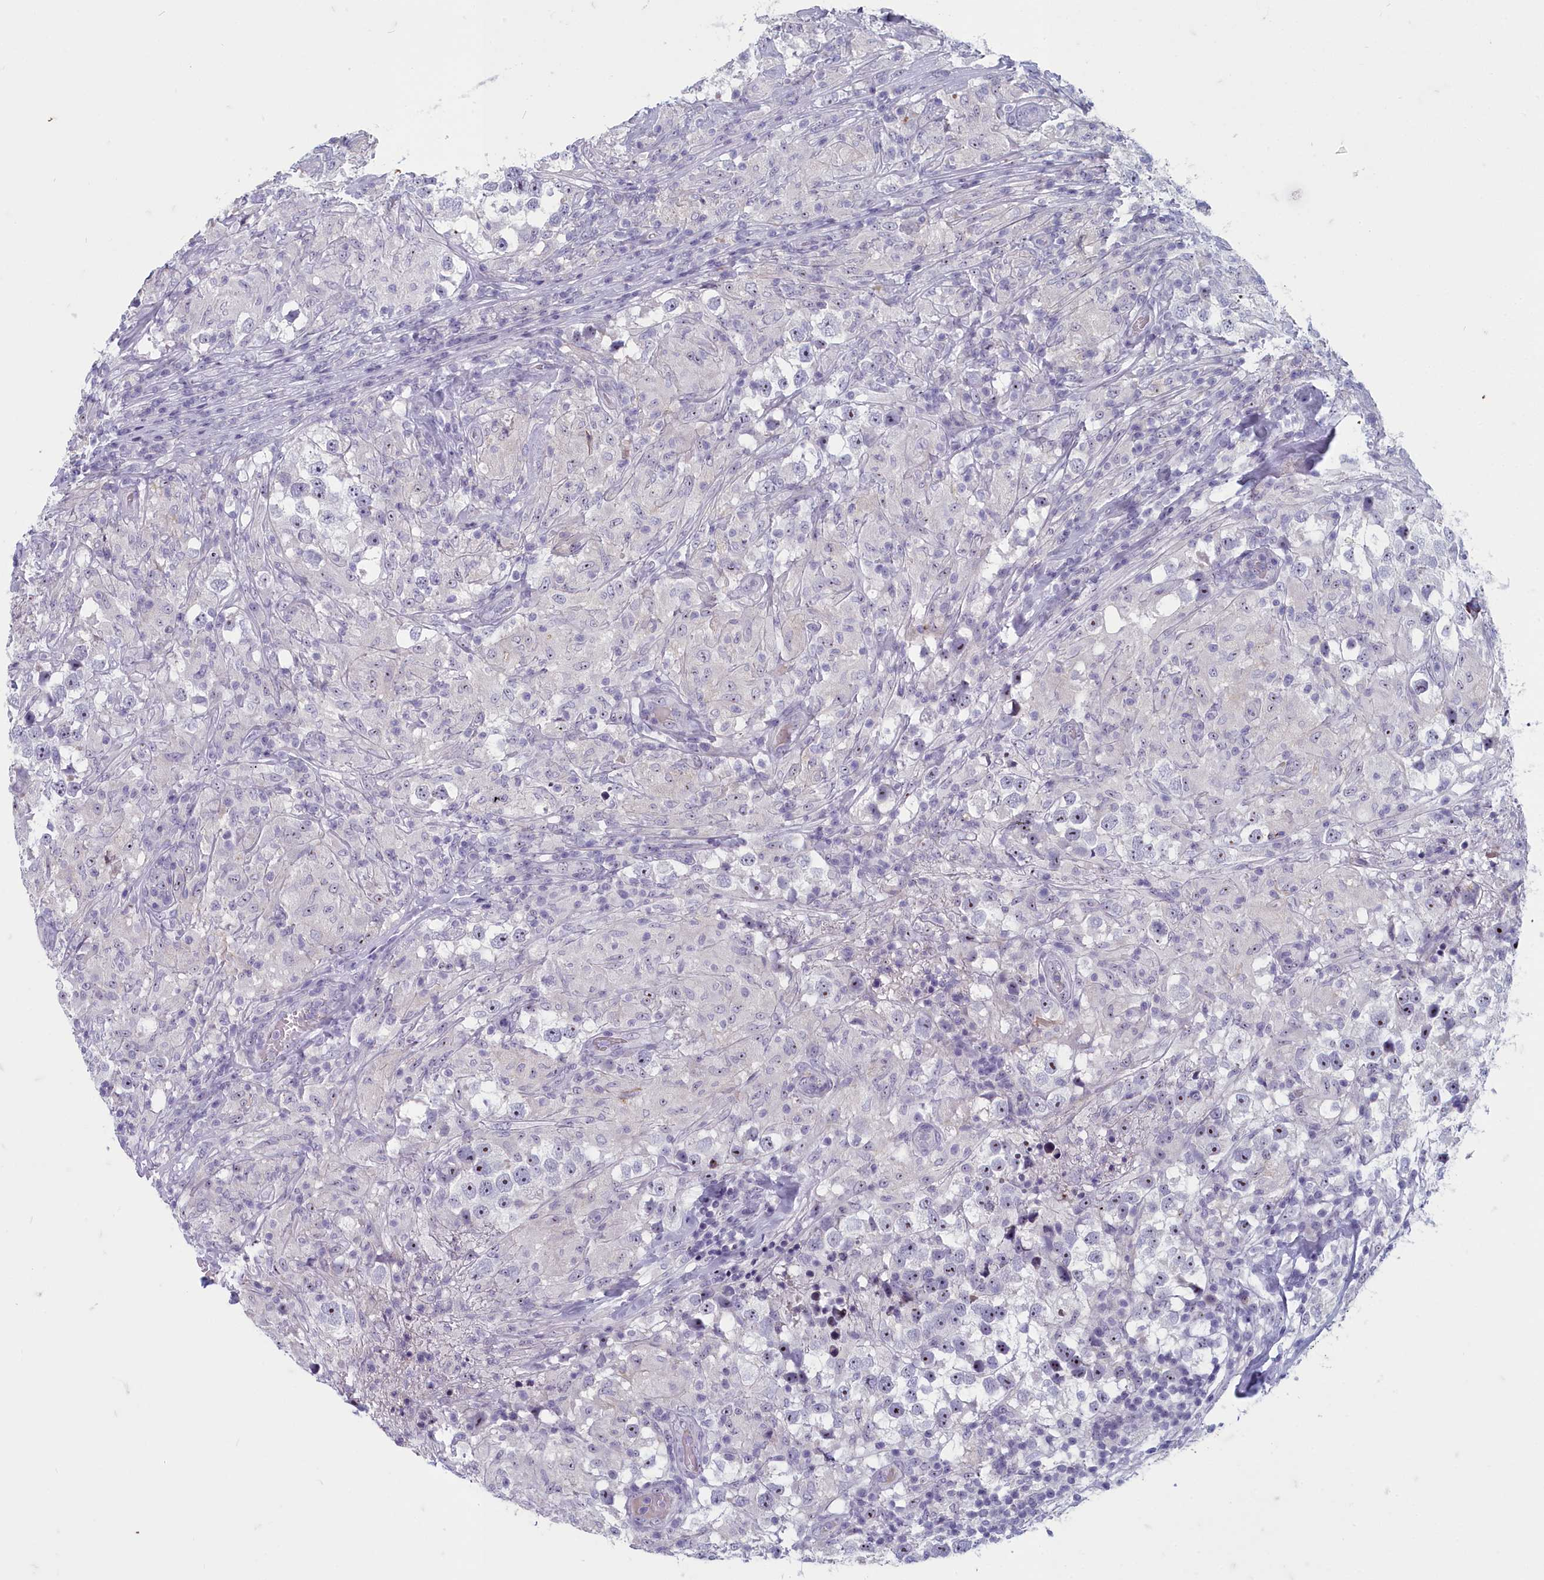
{"staining": {"intensity": "moderate", "quantity": "<25%", "location": "nuclear"}, "tissue": "testis cancer", "cell_type": "Tumor cells", "image_type": "cancer", "snomed": [{"axis": "morphology", "description": "Seminoma, NOS"}, {"axis": "topography", "description": "Testis"}], "caption": "DAB immunohistochemical staining of human testis cancer (seminoma) reveals moderate nuclear protein expression in about <25% of tumor cells. The protein is stained brown, and the nuclei are stained in blue (DAB IHC with brightfield microscopy, high magnification).", "gene": "INSYN2A", "patient": {"sex": "male", "age": 46}}